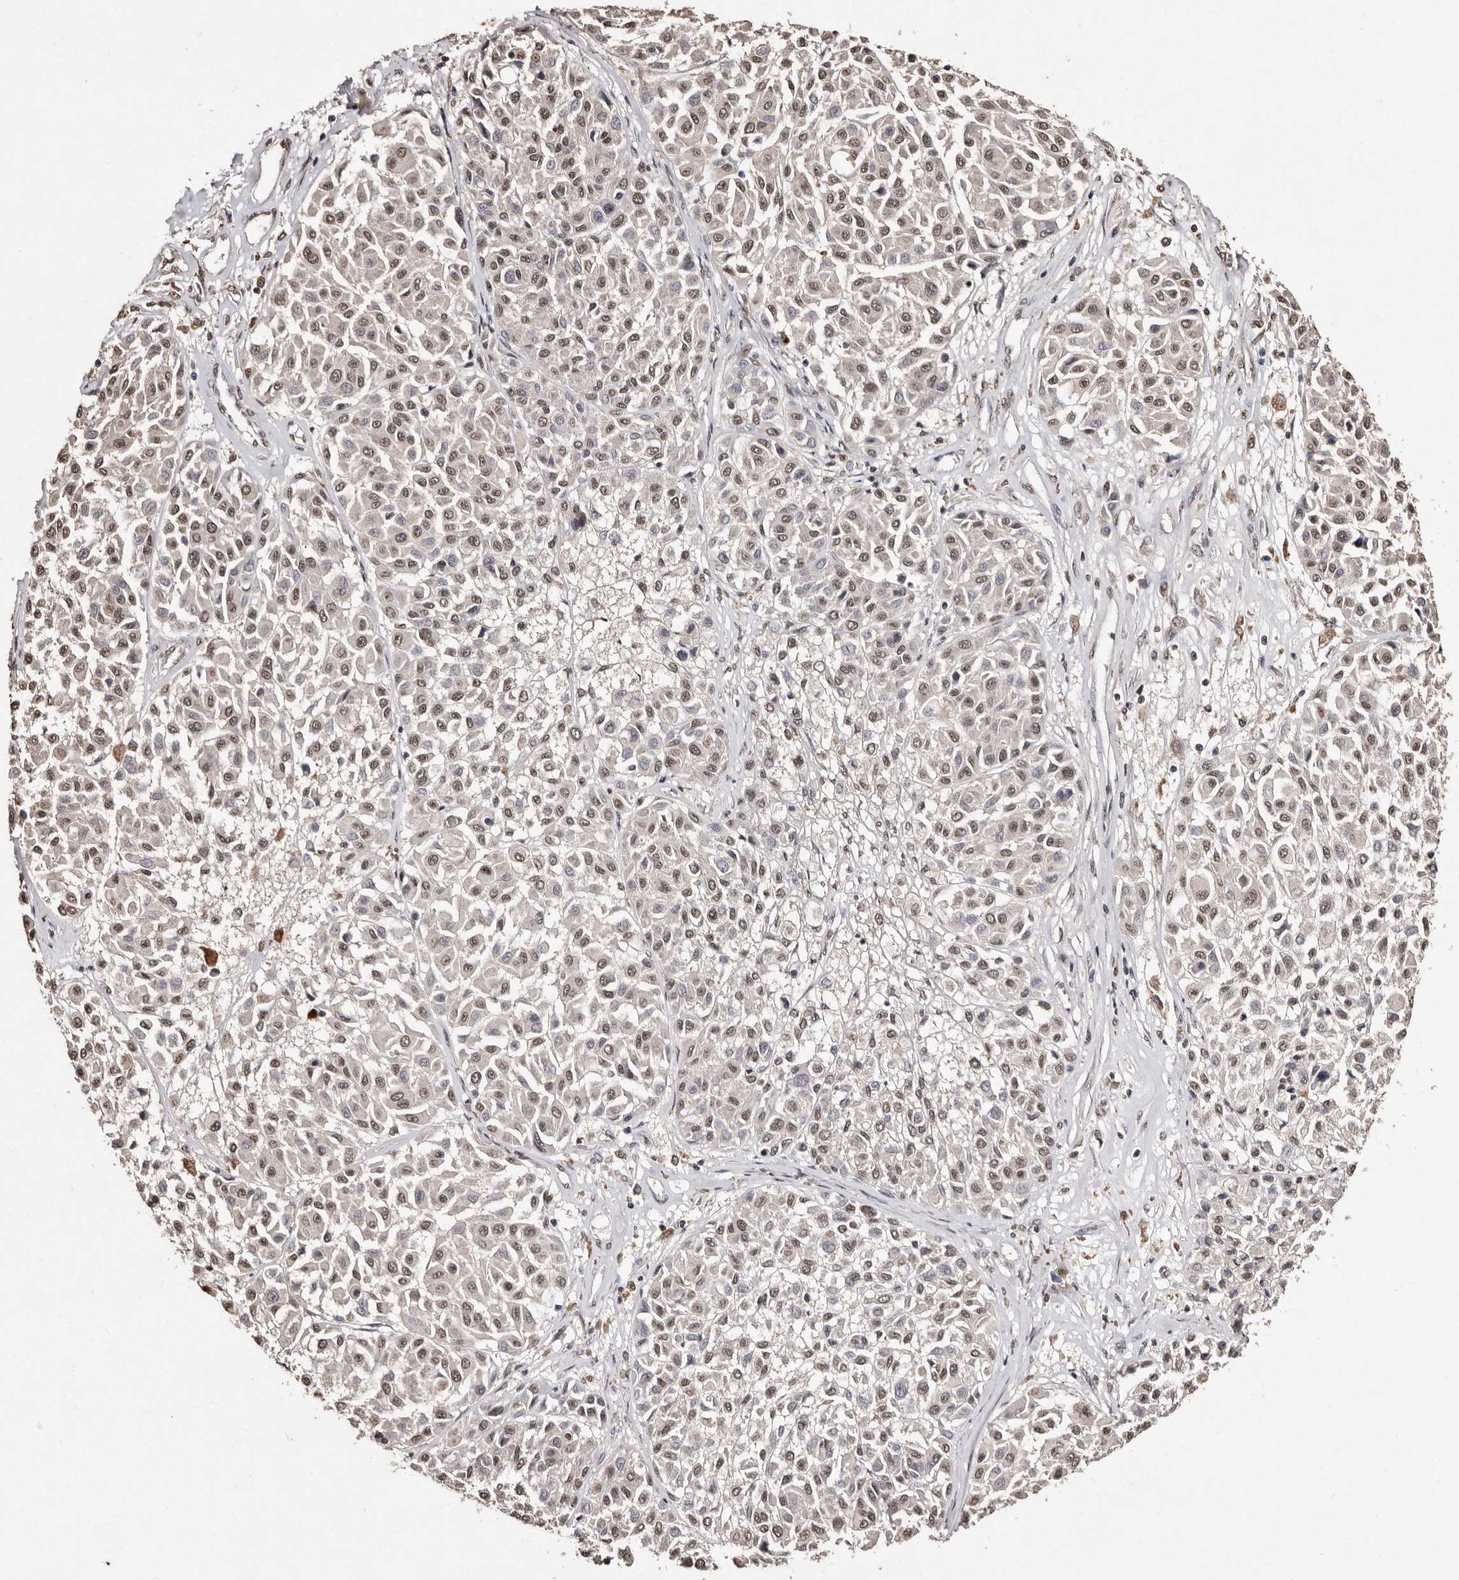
{"staining": {"intensity": "moderate", "quantity": ">75%", "location": "nuclear"}, "tissue": "melanoma", "cell_type": "Tumor cells", "image_type": "cancer", "snomed": [{"axis": "morphology", "description": "Malignant melanoma, Metastatic site"}, {"axis": "topography", "description": "Soft tissue"}], "caption": "IHC (DAB (3,3'-diaminobenzidine)) staining of melanoma demonstrates moderate nuclear protein staining in approximately >75% of tumor cells.", "gene": "ERBB4", "patient": {"sex": "male", "age": 41}}